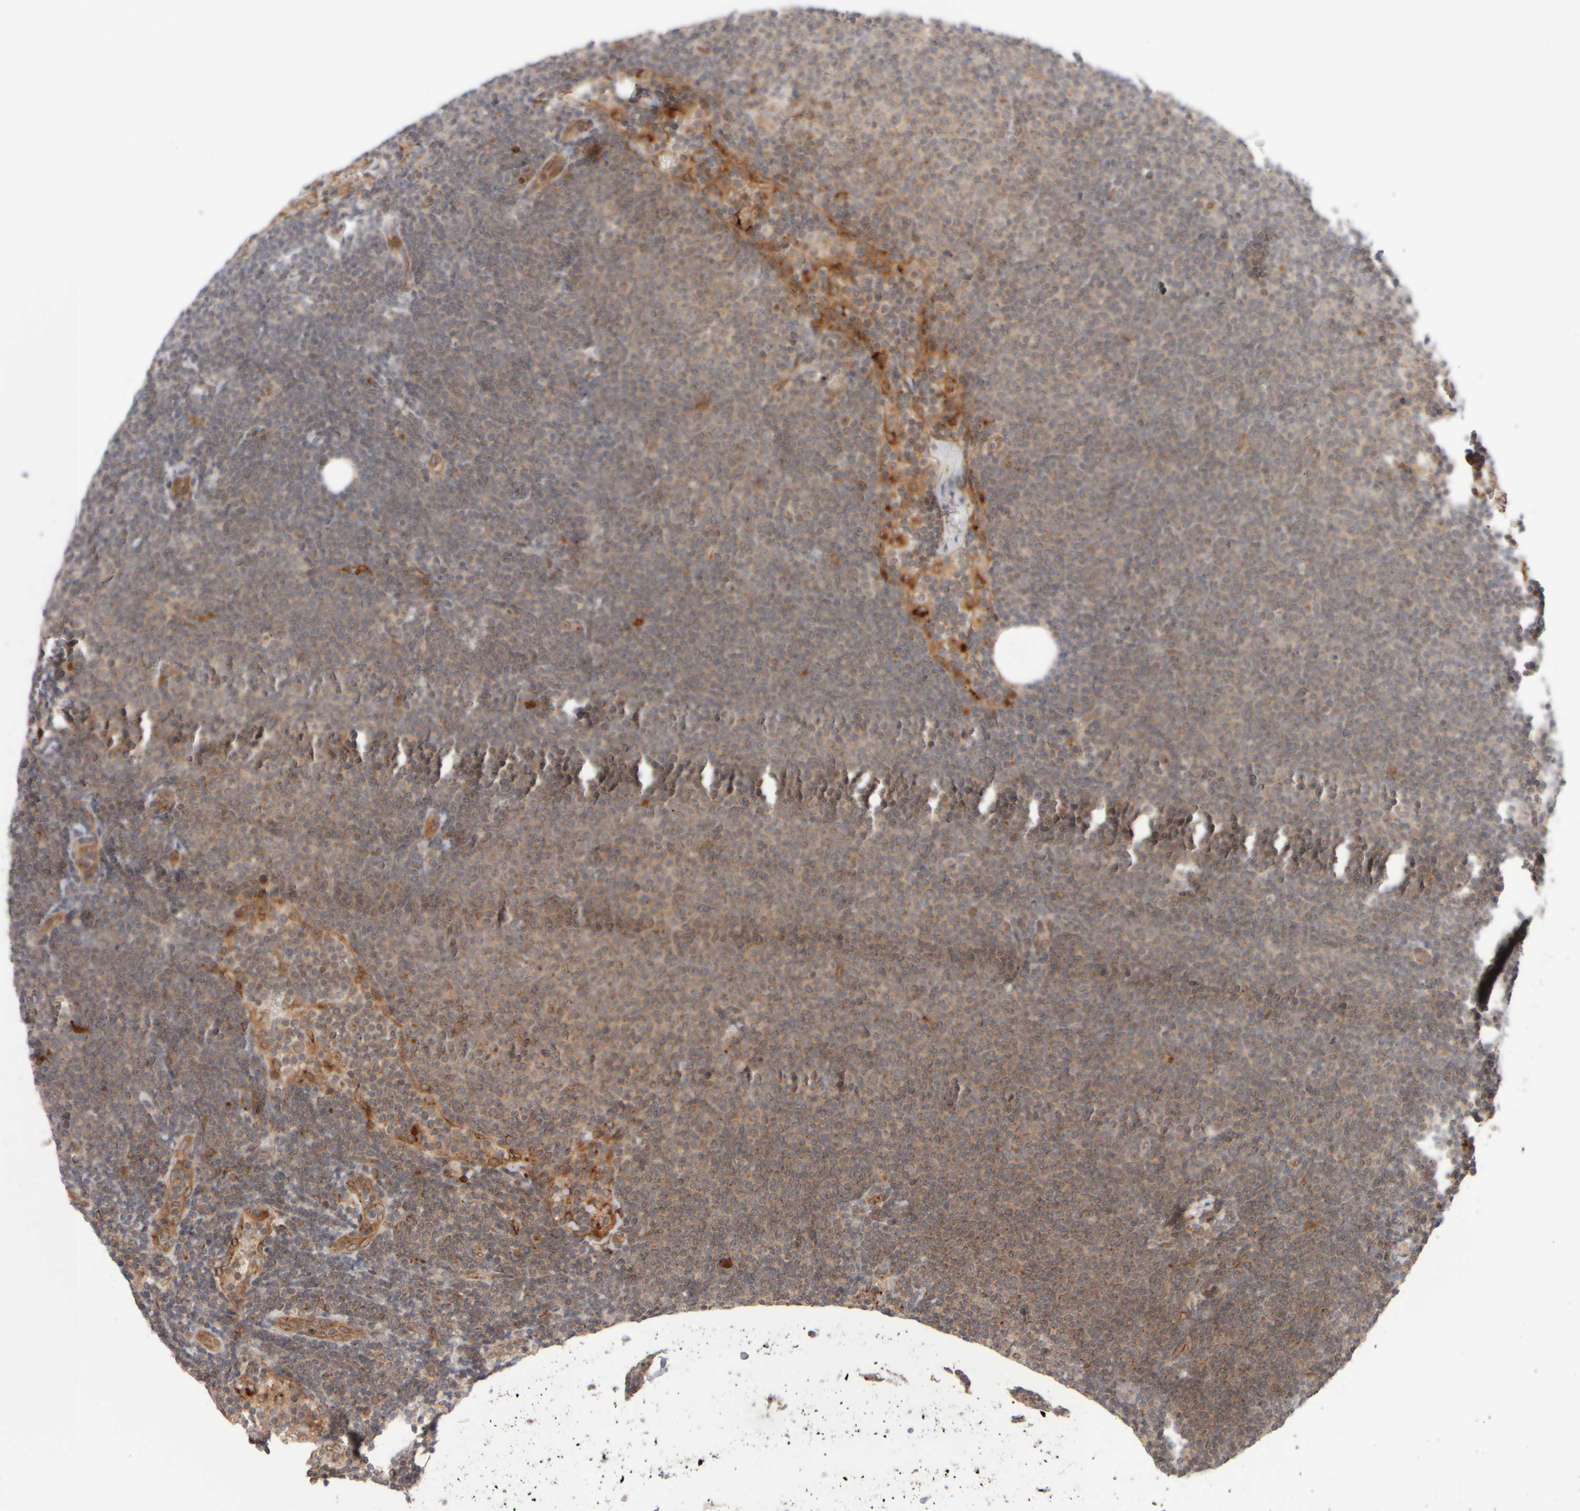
{"staining": {"intensity": "weak", "quantity": ">75%", "location": "cytoplasmic/membranous"}, "tissue": "lymphoma", "cell_type": "Tumor cells", "image_type": "cancer", "snomed": [{"axis": "morphology", "description": "Malignant lymphoma, non-Hodgkin's type, Low grade"}, {"axis": "topography", "description": "Lymph node"}], "caption": "IHC histopathology image of lymphoma stained for a protein (brown), which exhibits low levels of weak cytoplasmic/membranous positivity in about >75% of tumor cells.", "gene": "GCN1", "patient": {"sex": "female", "age": 53}}